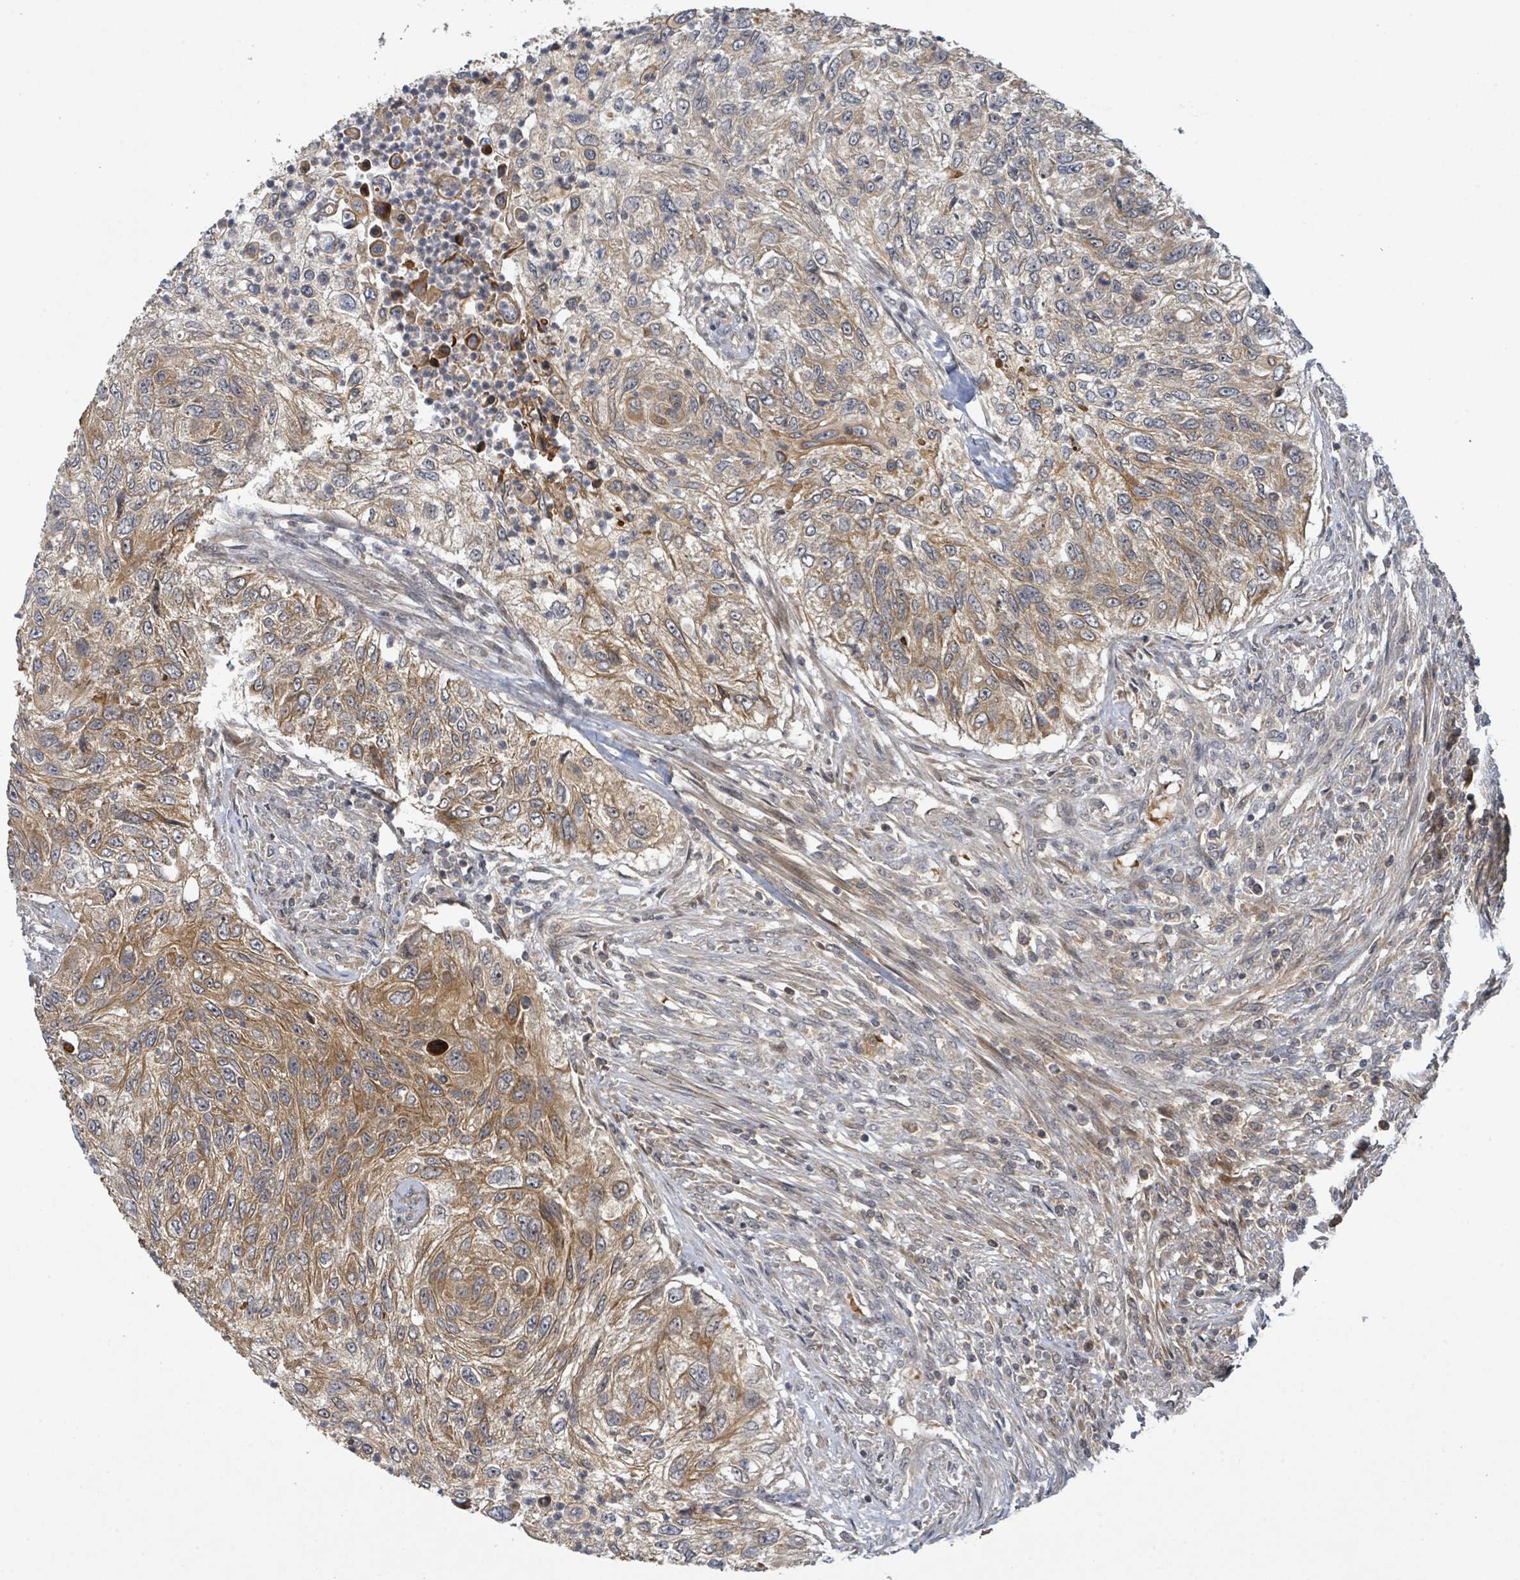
{"staining": {"intensity": "moderate", "quantity": ">75%", "location": "cytoplasmic/membranous"}, "tissue": "urothelial cancer", "cell_type": "Tumor cells", "image_type": "cancer", "snomed": [{"axis": "morphology", "description": "Urothelial carcinoma, High grade"}, {"axis": "topography", "description": "Urinary bladder"}], "caption": "A brown stain shows moderate cytoplasmic/membranous expression of a protein in urothelial cancer tumor cells.", "gene": "ITGA11", "patient": {"sex": "female", "age": 60}}